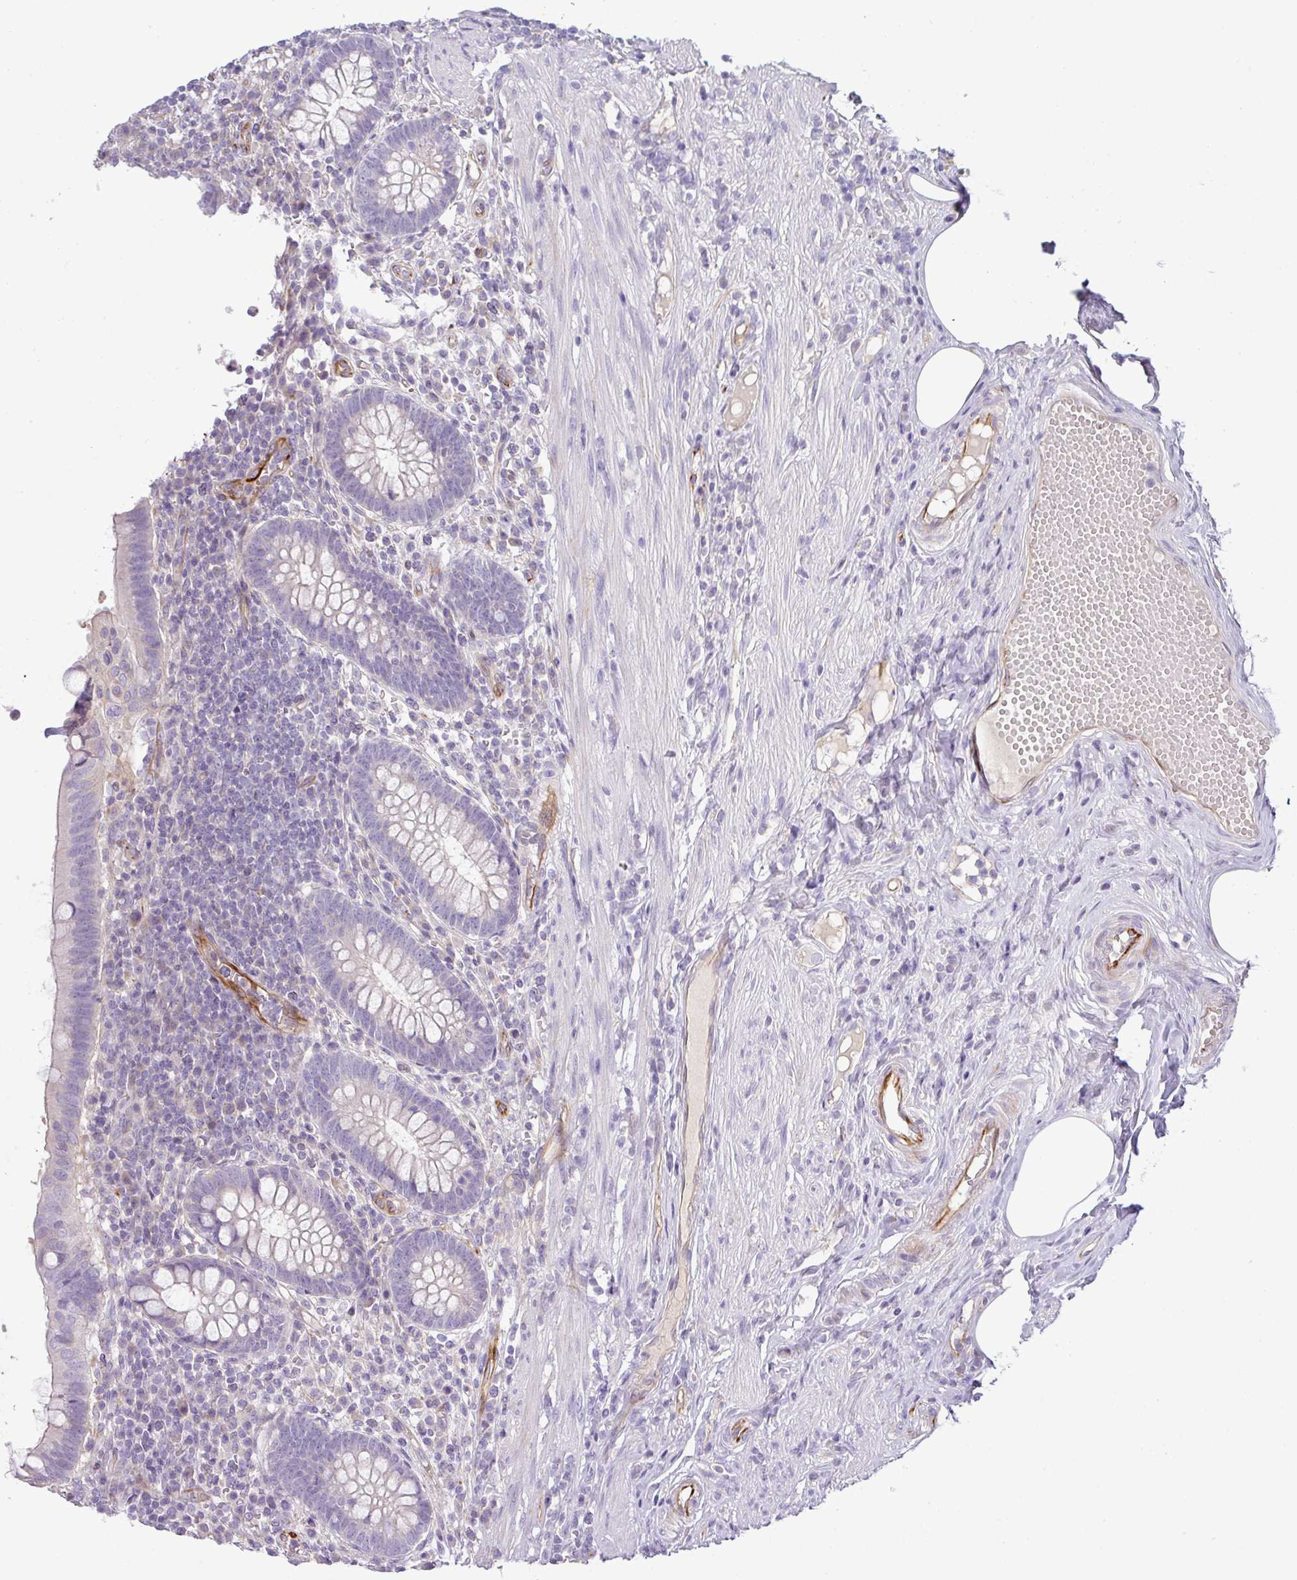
{"staining": {"intensity": "negative", "quantity": "none", "location": "none"}, "tissue": "appendix", "cell_type": "Glandular cells", "image_type": "normal", "snomed": [{"axis": "morphology", "description": "Normal tissue, NOS"}, {"axis": "topography", "description": "Appendix"}], "caption": "This is a photomicrograph of IHC staining of benign appendix, which shows no staining in glandular cells. (Brightfield microscopy of DAB immunohistochemistry (IHC) at high magnification).", "gene": "ENSG00000273748", "patient": {"sex": "female", "age": 56}}